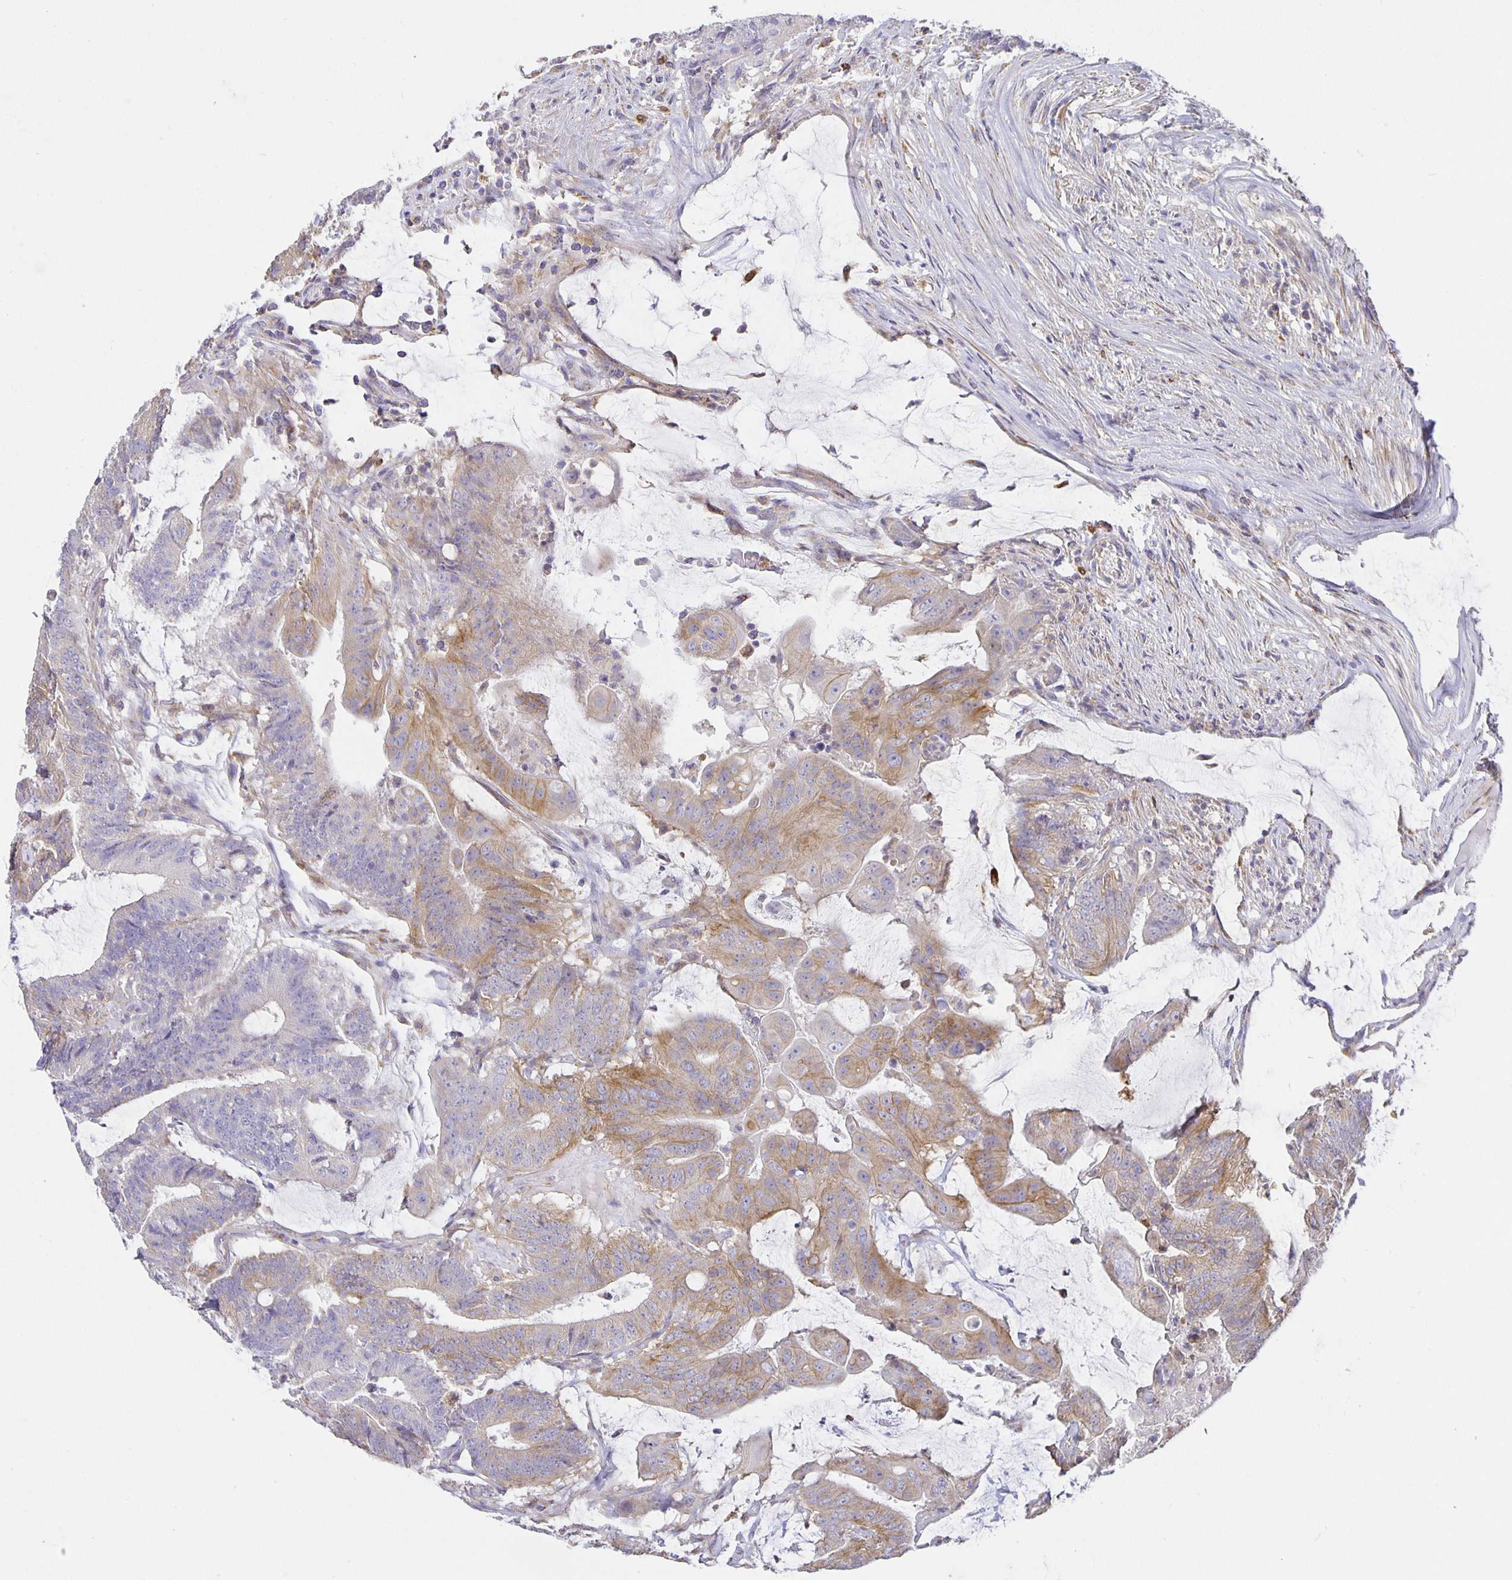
{"staining": {"intensity": "moderate", "quantity": "25%-75%", "location": "cytoplasmic/membranous"}, "tissue": "colorectal cancer", "cell_type": "Tumor cells", "image_type": "cancer", "snomed": [{"axis": "morphology", "description": "Adenocarcinoma, NOS"}, {"axis": "topography", "description": "Colon"}], "caption": "This histopathology image exhibits immunohistochemistry staining of colorectal cancer (adenocarcinoma), with medium moderate cytoplasmic/membranous positivity in approximately 25%-75% of tumor cells.", "gene": "FLRT3", "patient": {"sex": "female", "age": 43}}